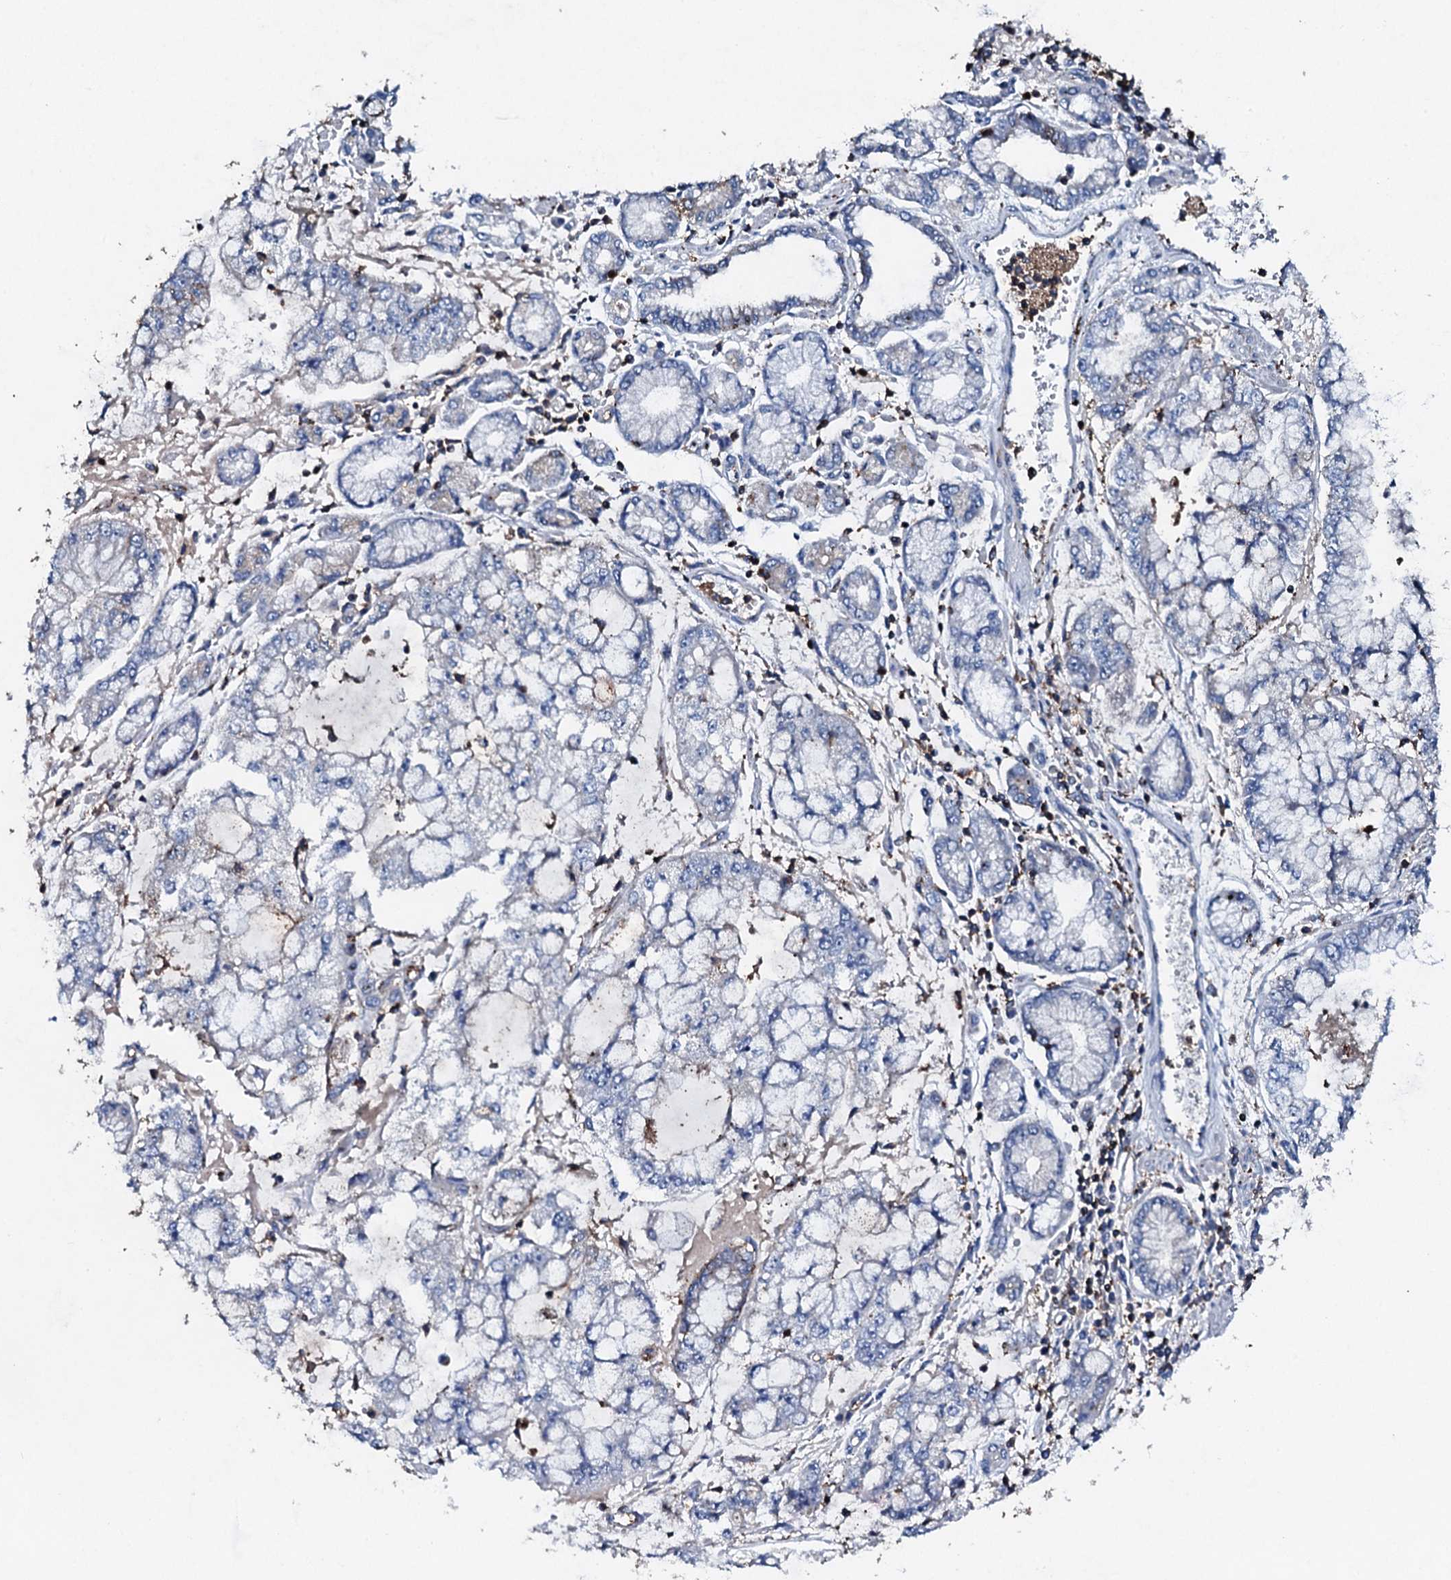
{"staining": {"intensity": "negative", "quantity": "none", "location": "none"}, "tissue": "stomach cancer", "cell_type": "Tumor cells", "image_type": "cancer", "snomed": [{"axis": "morphology", "description": "Adenocarcinoma, NOS"}, {"axis": "topography", "description": "Stomach"}], "caption": "Immunohistochemistry (IHC) of human stomach cancer reveals no expression in tumor cells.", "gene": "MS4A4E", "patient": {"sex": "male", "age": 76}}